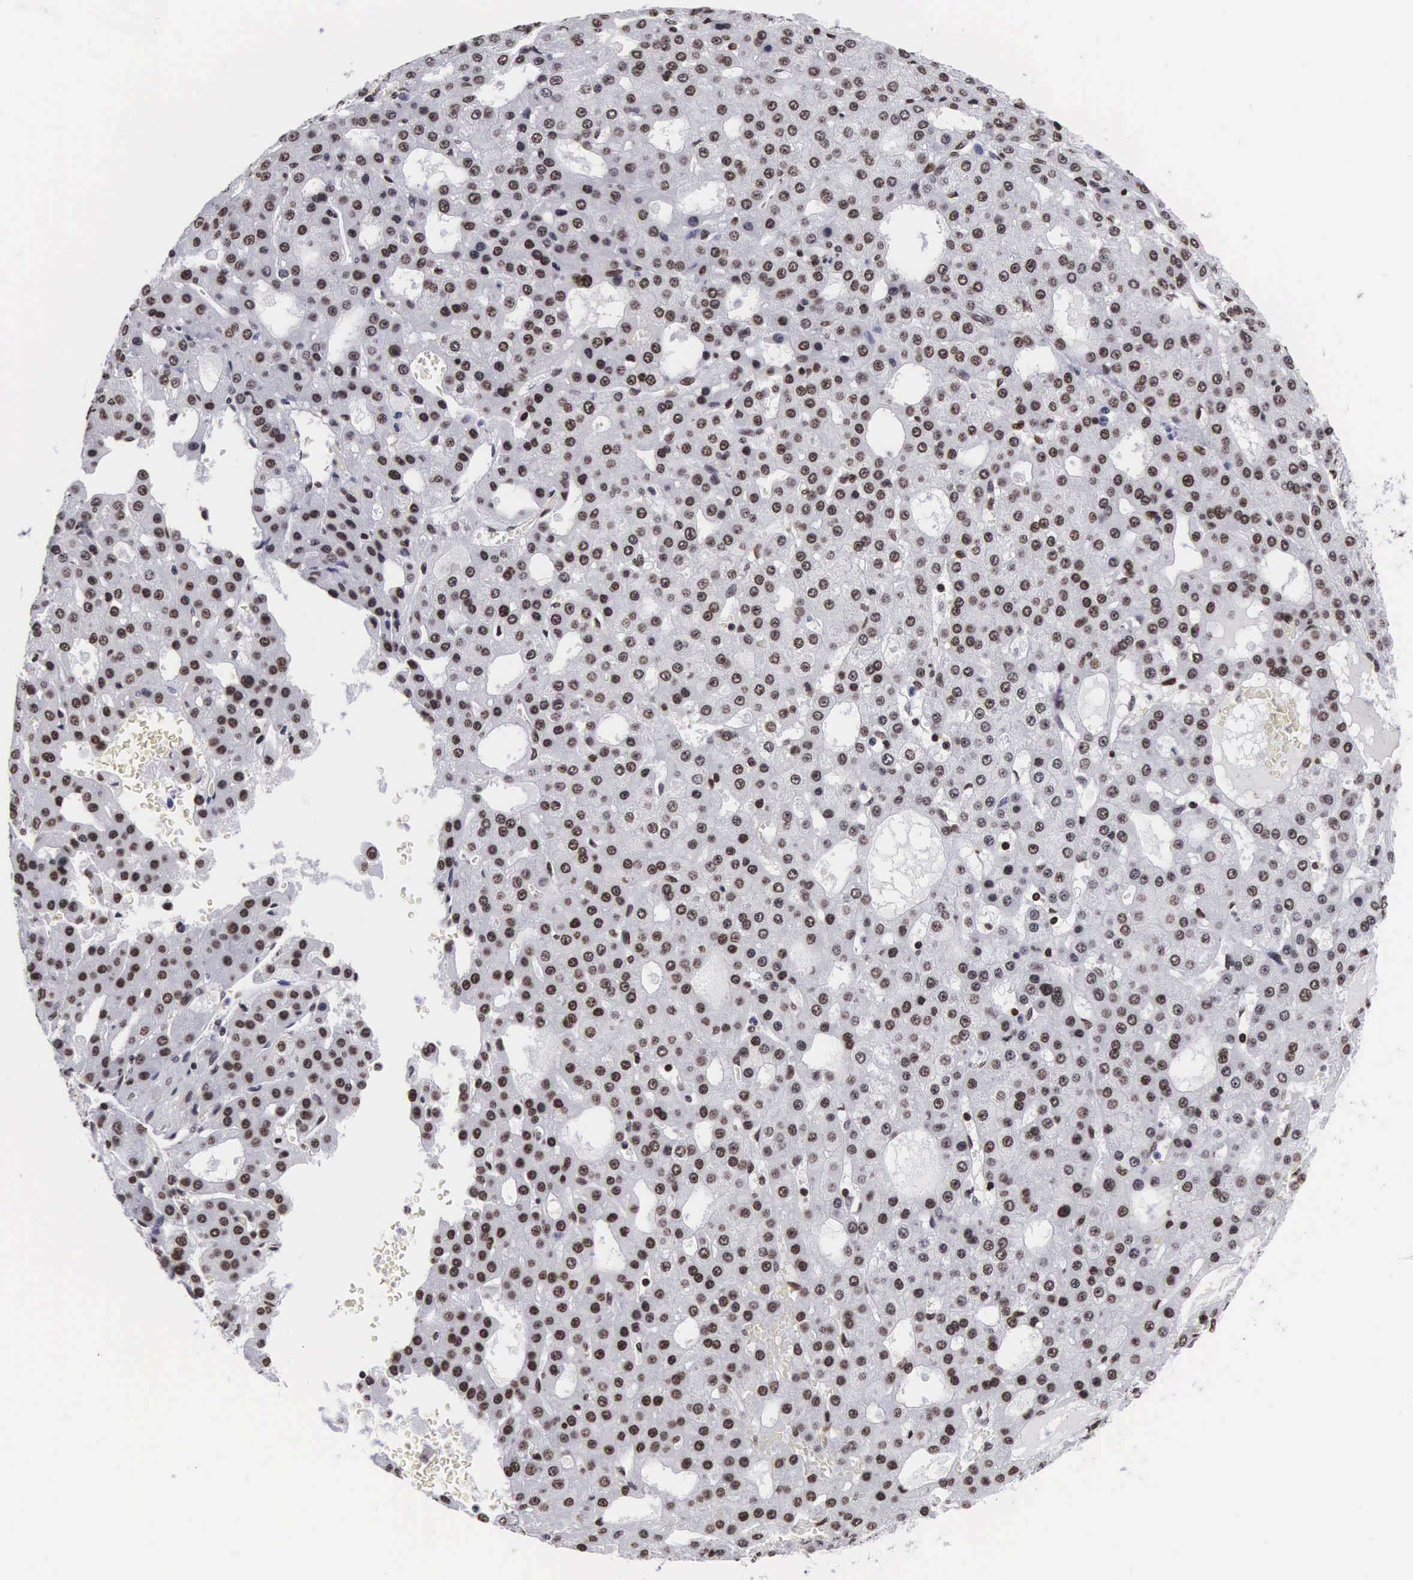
{"staining": {"intensity": "moderate", "quantity": ">75%", "location": "nuclear"}, "tissue": "liver cancer", "cell_type": "Tumor cells", "image_type": "cancer", "snomed": [{"axis": "morphology", "description": "Carcinoma, Hepatocellular, NOS"}, {"axis": "topography", "description": "Liver"}], "caption": "Liver hepatocellular carcinoma stained with DAB (3,3'-diaminobenzidine) immunohistochemistry exhibits medium levels of moderate nuclear staining in approximately >75% of tumor cells.", "gene": "MECP2", "patient": {"sex": "male", "age": 47}}